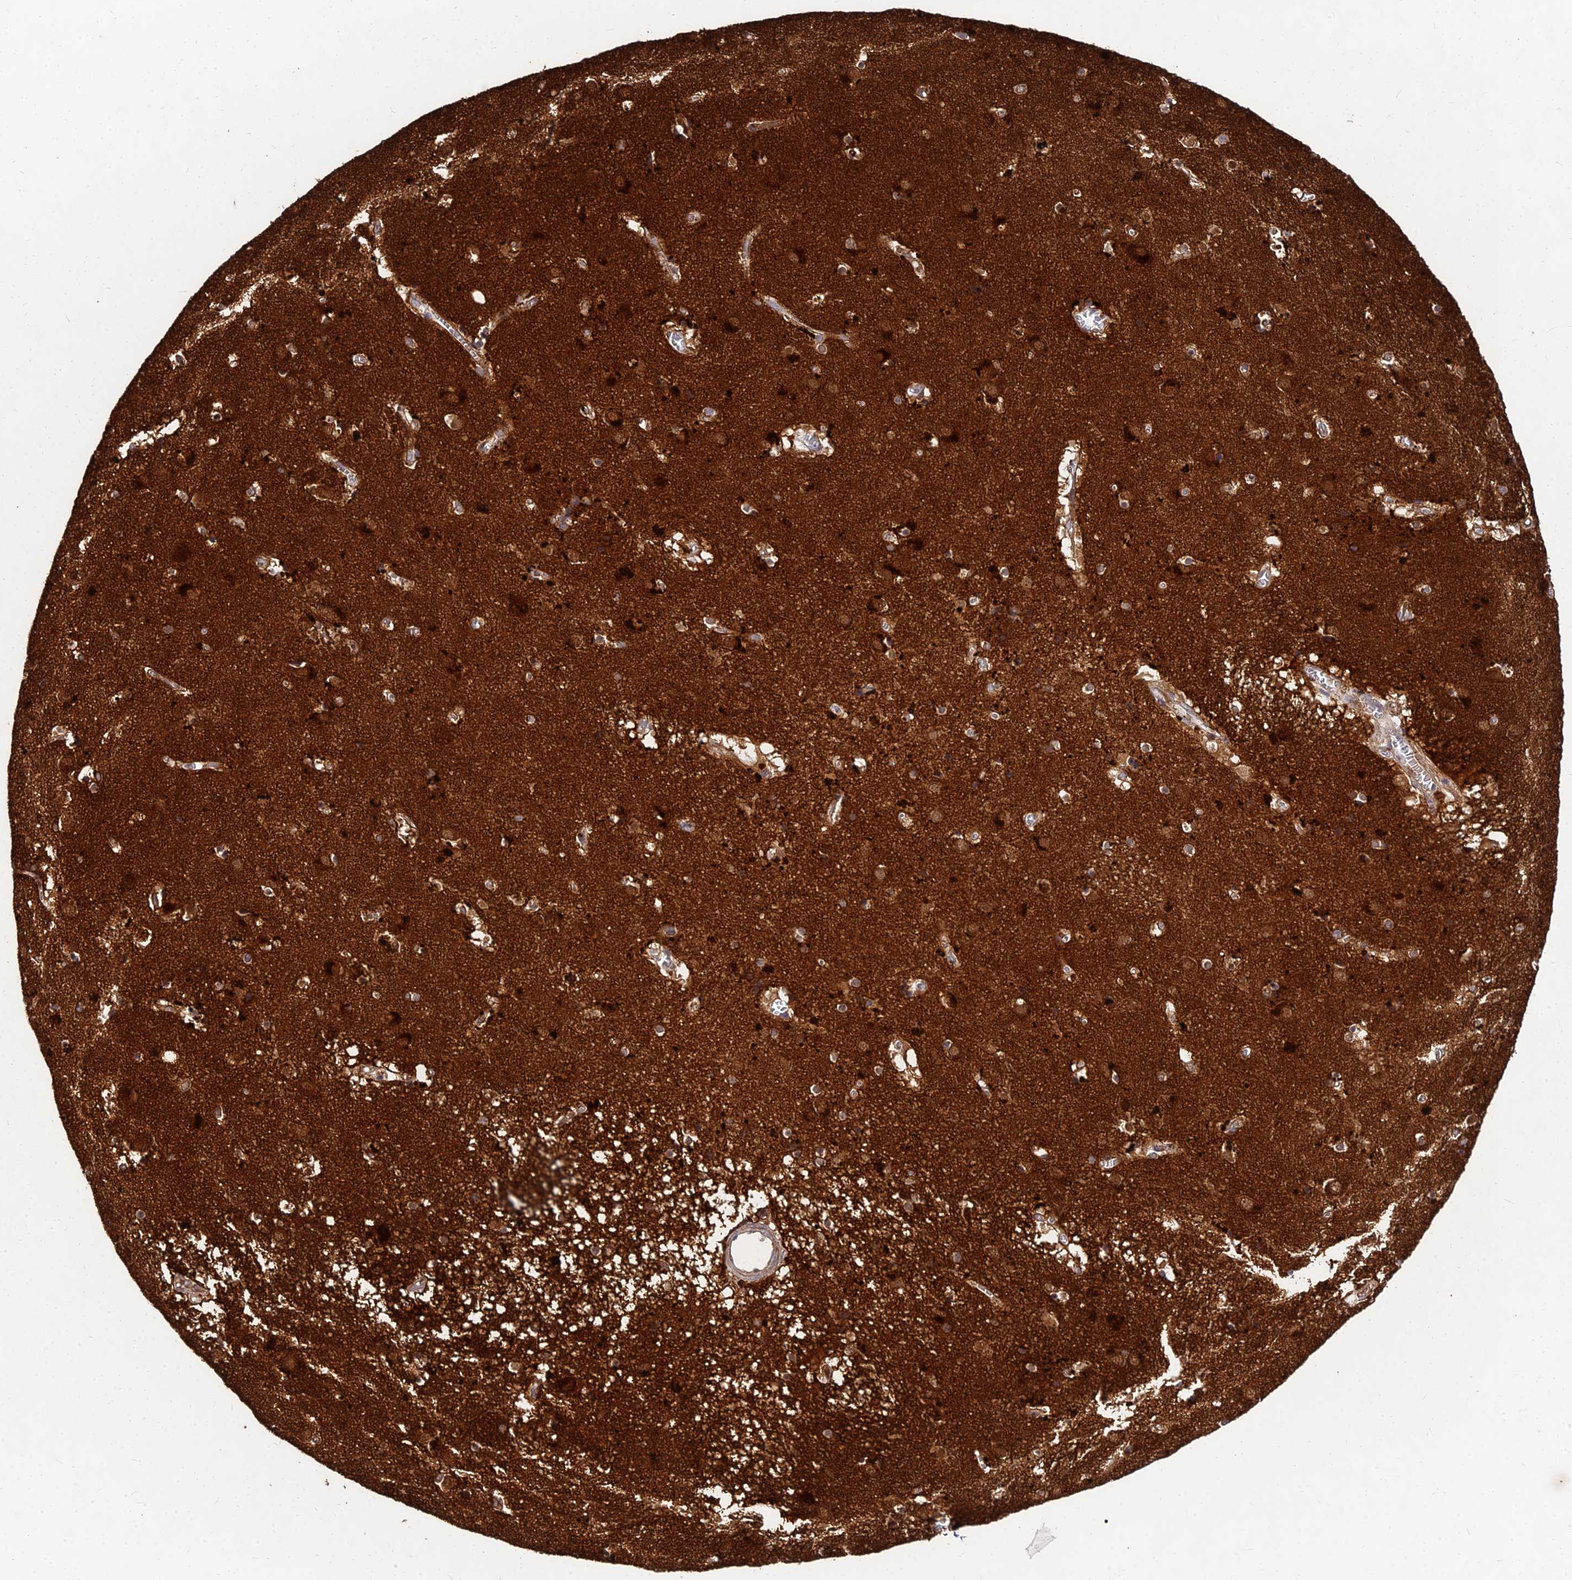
{"staining": {"intensity": "moderate", "quantity": "25%-75%", "location": "cytoplasmic/membranous"}, "tissue": "caudate", "cell_type": "Glial cells", "image_type": "normal", "snomed": [{"axis": "morphology", "description": "Normal tissue, NOS"}, {"axis": "topography", "description": "Lateral ventricle wall"}], "caption": "The photomicrograph exhibits staining of unremarkable caudate, revealing moderate cytoplasmic/membranous protein expression (brown color) within glial cells.", "gene": "MKKS", "patient": {"sex": "male", "age": 70}}